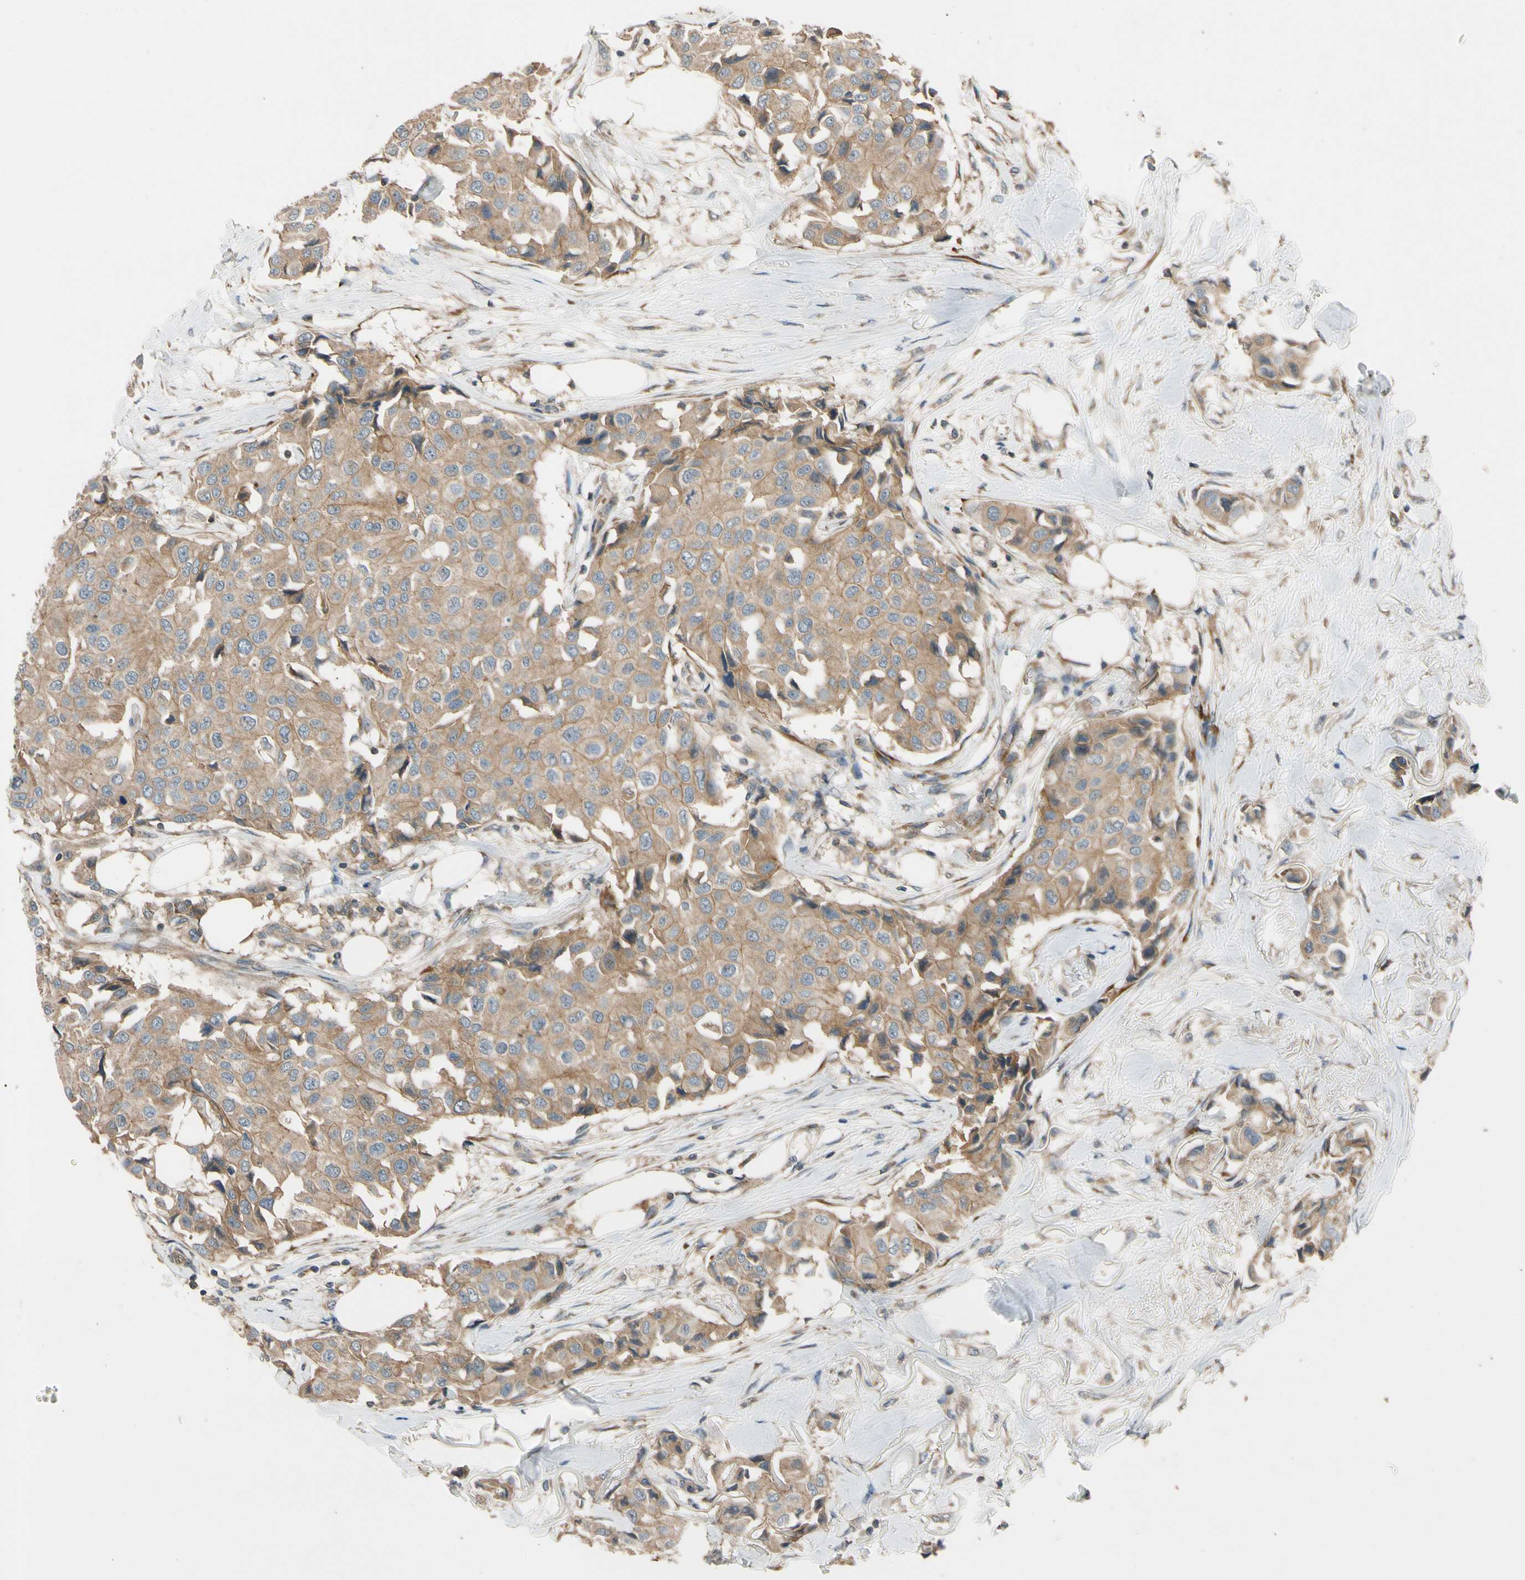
{"staining": {"intensity": "moderate", "quantity": ">75%", "location": "cytoplasmic/membranous"}, "tissue": "breast cancer", "cell_type": "Tumor cells", "image_type": "cancer", "snomed": [{"axis": "morphology", "description": "Duct carcinoma"}, {"axis": "topography", "description": "Breast"}], "caption": "Brown immunohistochemical staining in human breast cancer (infiltrating ductal carcinoma) exhibits moderate cytoplasmic/membranous staining in approximately >75% of tumor cells. (Brightfield microscopy of DAB IHC at high magnification).", "gene": "MST1R", "patient": {"sex": "female", "age": 80}}